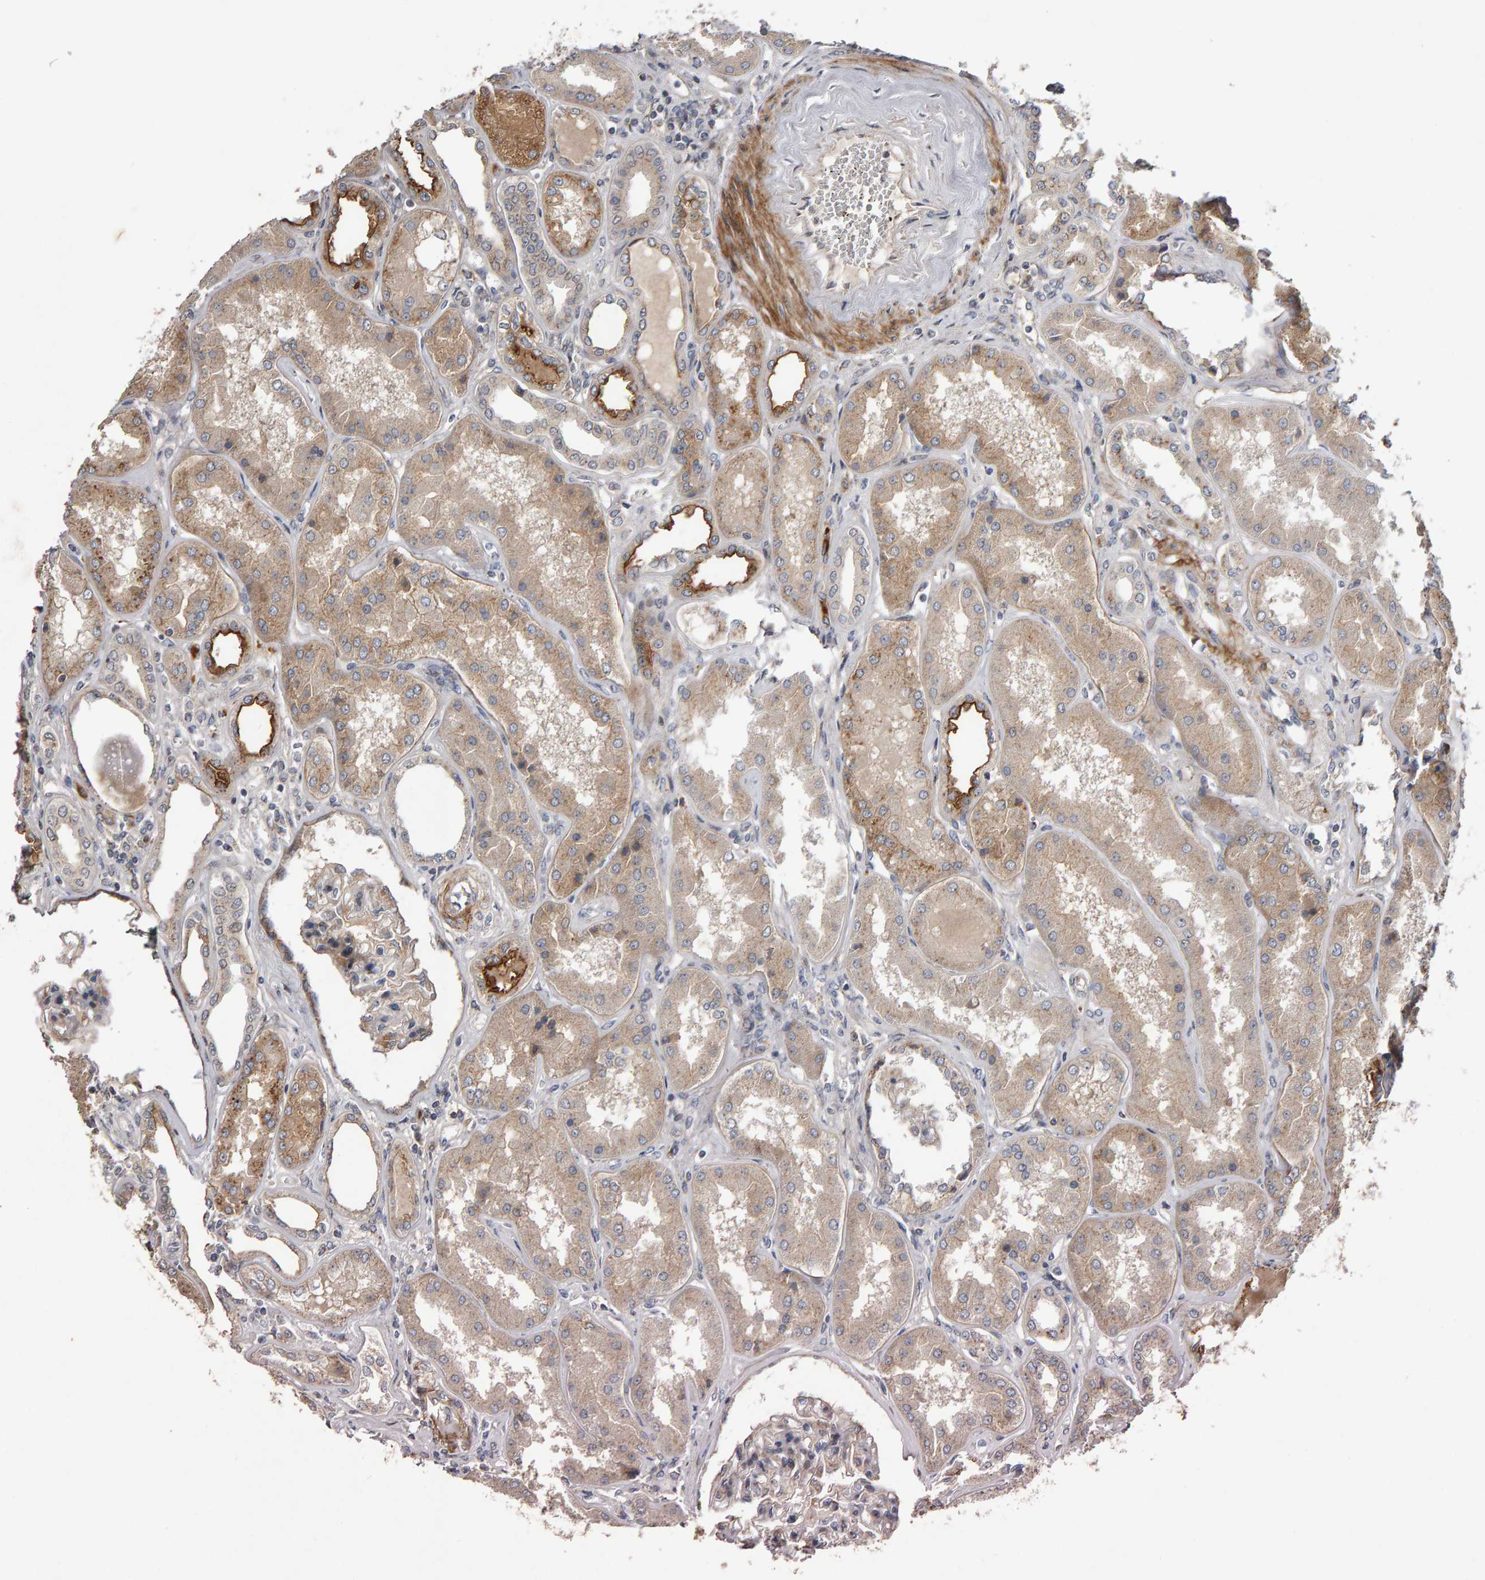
{"staining": {"intensity": "moderate", "quantity": "25%-75%", "location": "cytoplasmic/membranous"}, "tissue": "kidney", "cell_type": "Cells in glomeruli", "image_type": "normal", "snomed": [{"axis": "morphology", "description": "Normal tissue, NOS"}, {"axis": "topography", "description": "Kidney"}], "caption": "Immunohistochemical staining of benign kidney exhibits 25%-75% levels of moderate cytoplasmic/membranous protein positivity in approximately 25%-75% of cells in glomeruli.", "gene": "CANT1", "patient": {"sex": "female", "age": 56}}